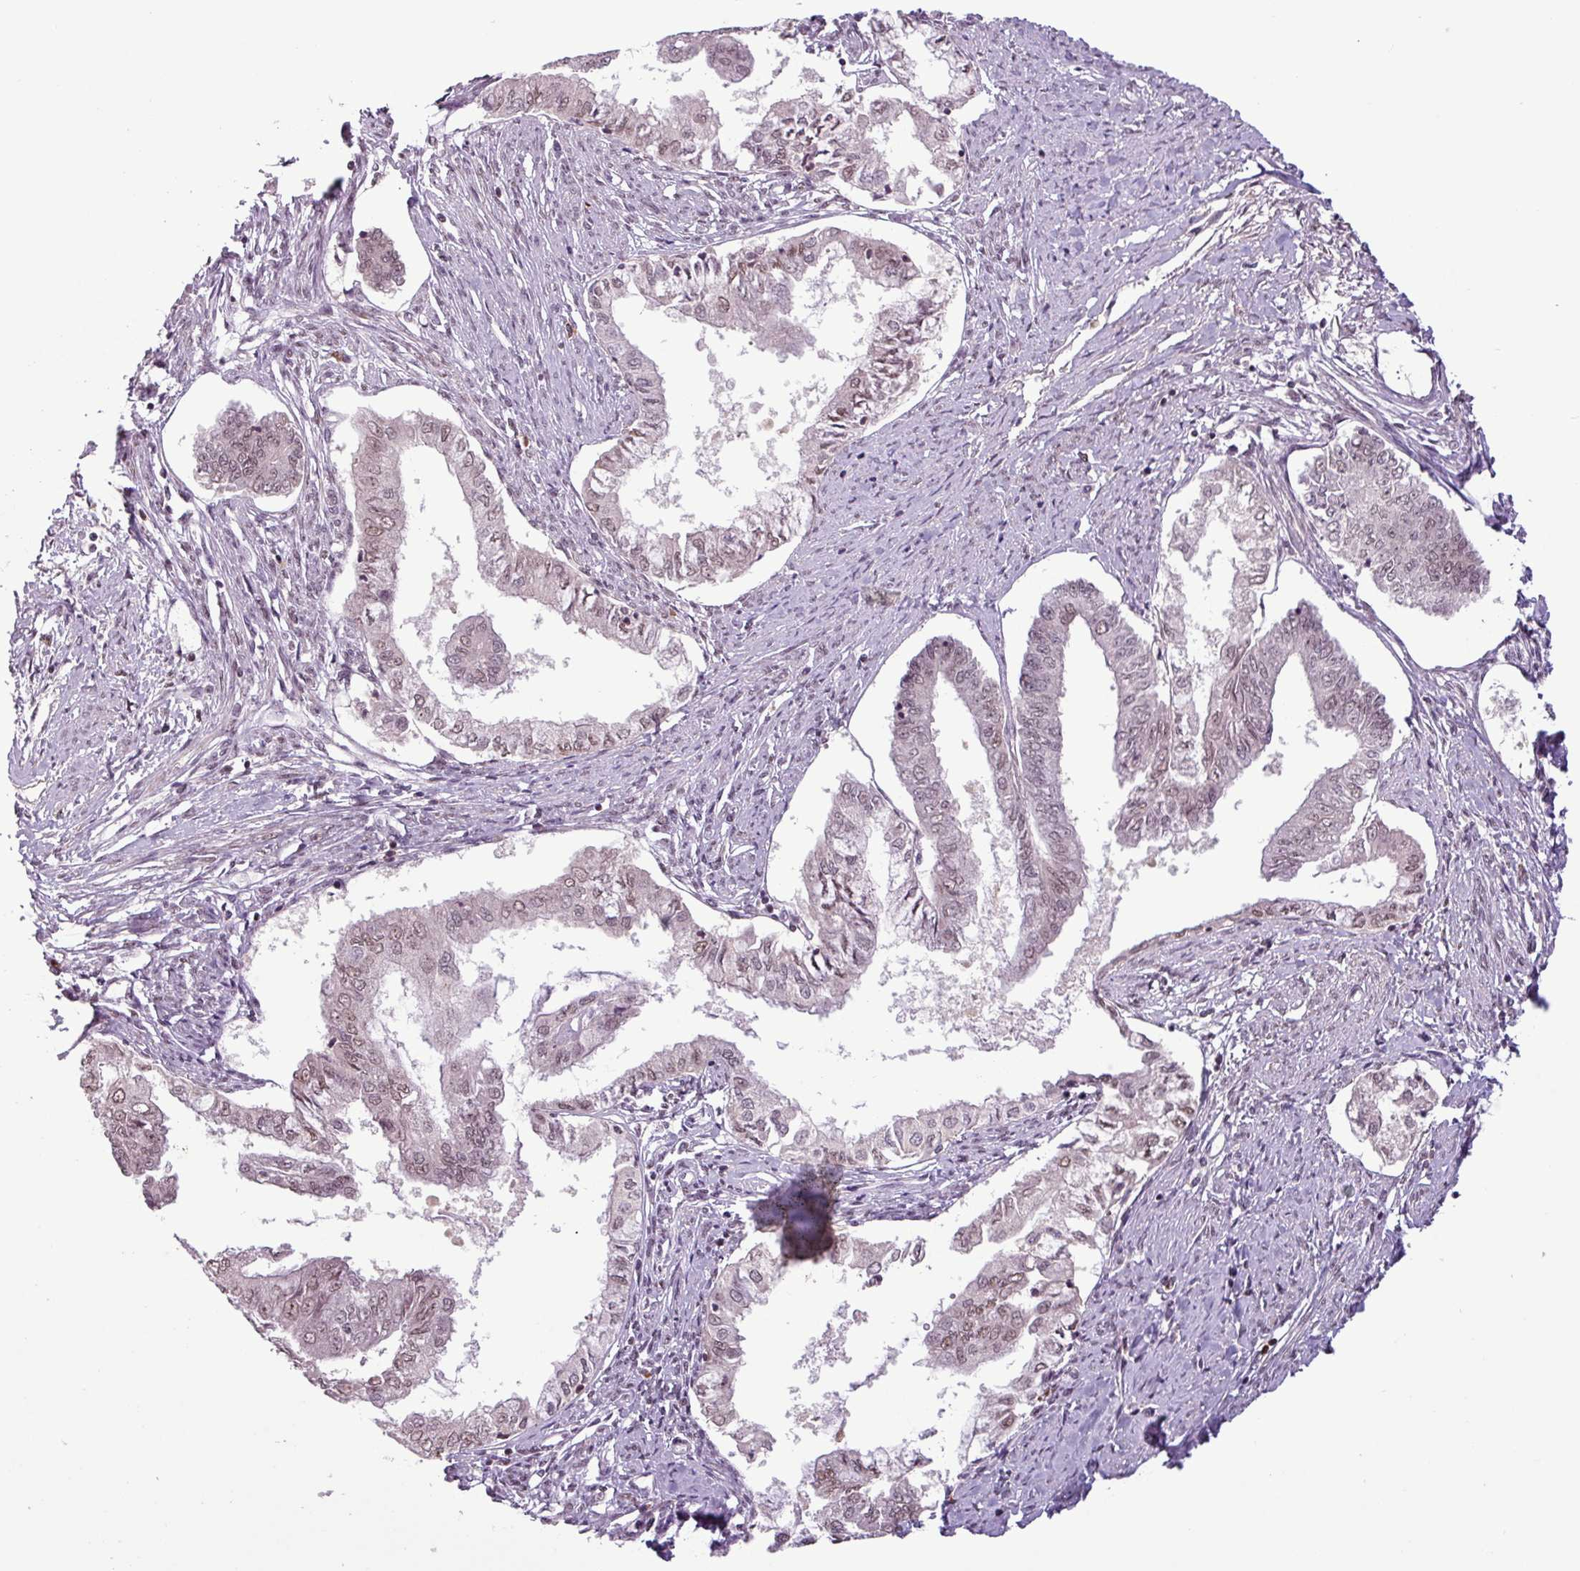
{"staining": {"intensity": "moderate", "quantity": "25%-75%", "location": "nuclear"}, "tissue": "endometrial cancer", "cell_type": "Tumor cells", "image_type": "cancer", "snomed": [{"axis": "morphology", "description": "Adenocarcinoma, NOS"}, {"axis": "topography", "description": "Endometrium"}], "caption": "Immunohistochemistry (IHC) (DAB (3,3'-diaminobenzidine)) staining of human endometrial adenocarcinoma displays moderate nuclear protein positivity in about 25%-75% of tumor cells. Ihc stains the protein in brown and the nuclei are stained blue.", "gene": "NOTCH2", "patient": {"sex": "female", "age": 76}}